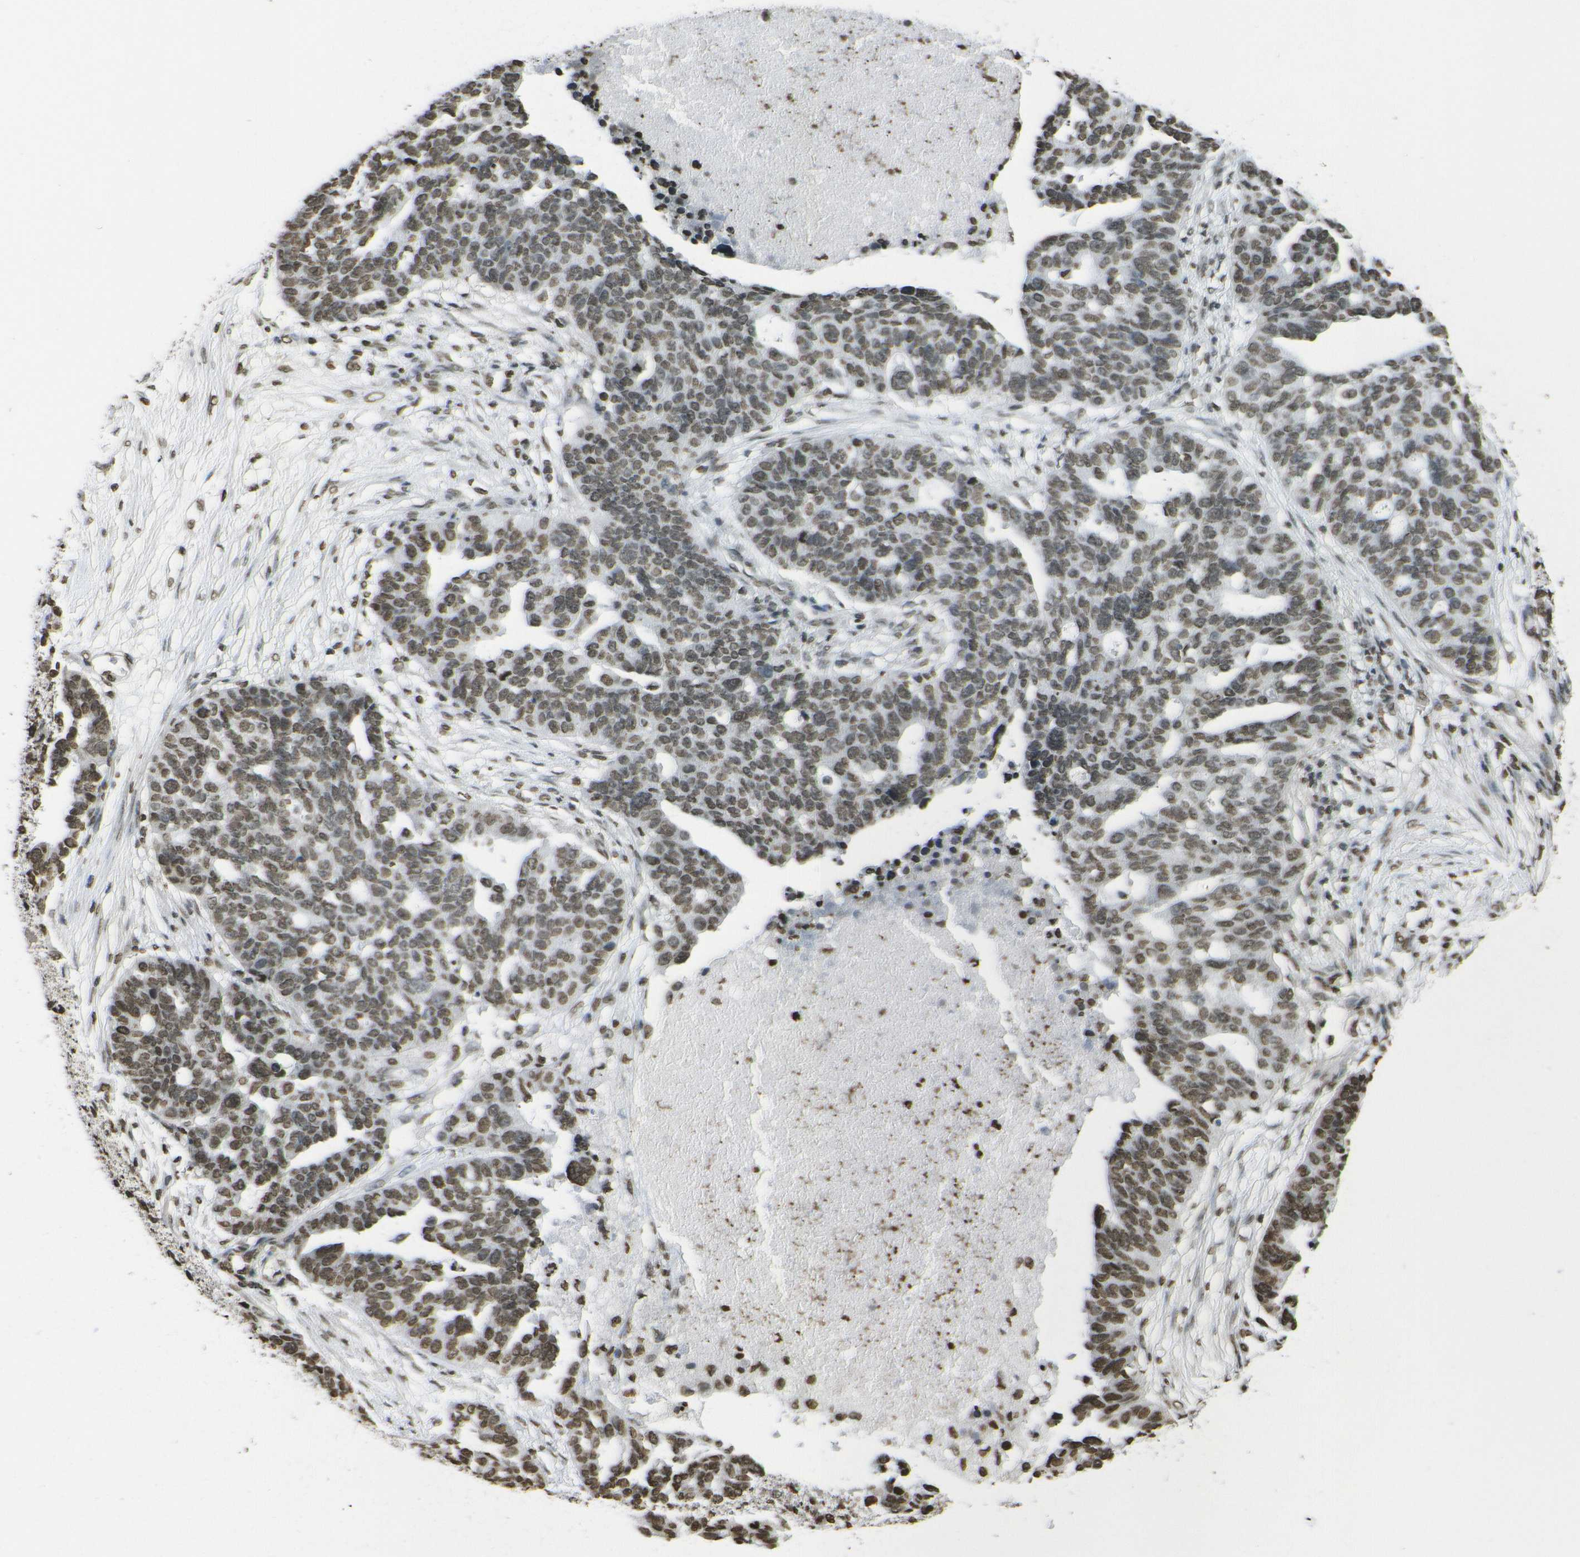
{"staining": {"intensity": "moderate", "quantity": ">75%", "location": "nuclear"}, "tissue": "ovarian cancer", "cell_type": "Tumor cells", "image_type": "cancer", "snomed": [{"axis": "morphology", "description": "Cystadenocarcinoma, serous, NOS"}, {"axis": "topography", "description": "Ovary"}], "caption": "A photomicrograph of human ovarian cancer stained for a protein demonstrates moderate nuclear brown staining in tumor cells. (DAB = brown stain, brightfield microscopy at high magnification).", "gene": "H4C16", "patient": {"sex": "female", "age": 59}}